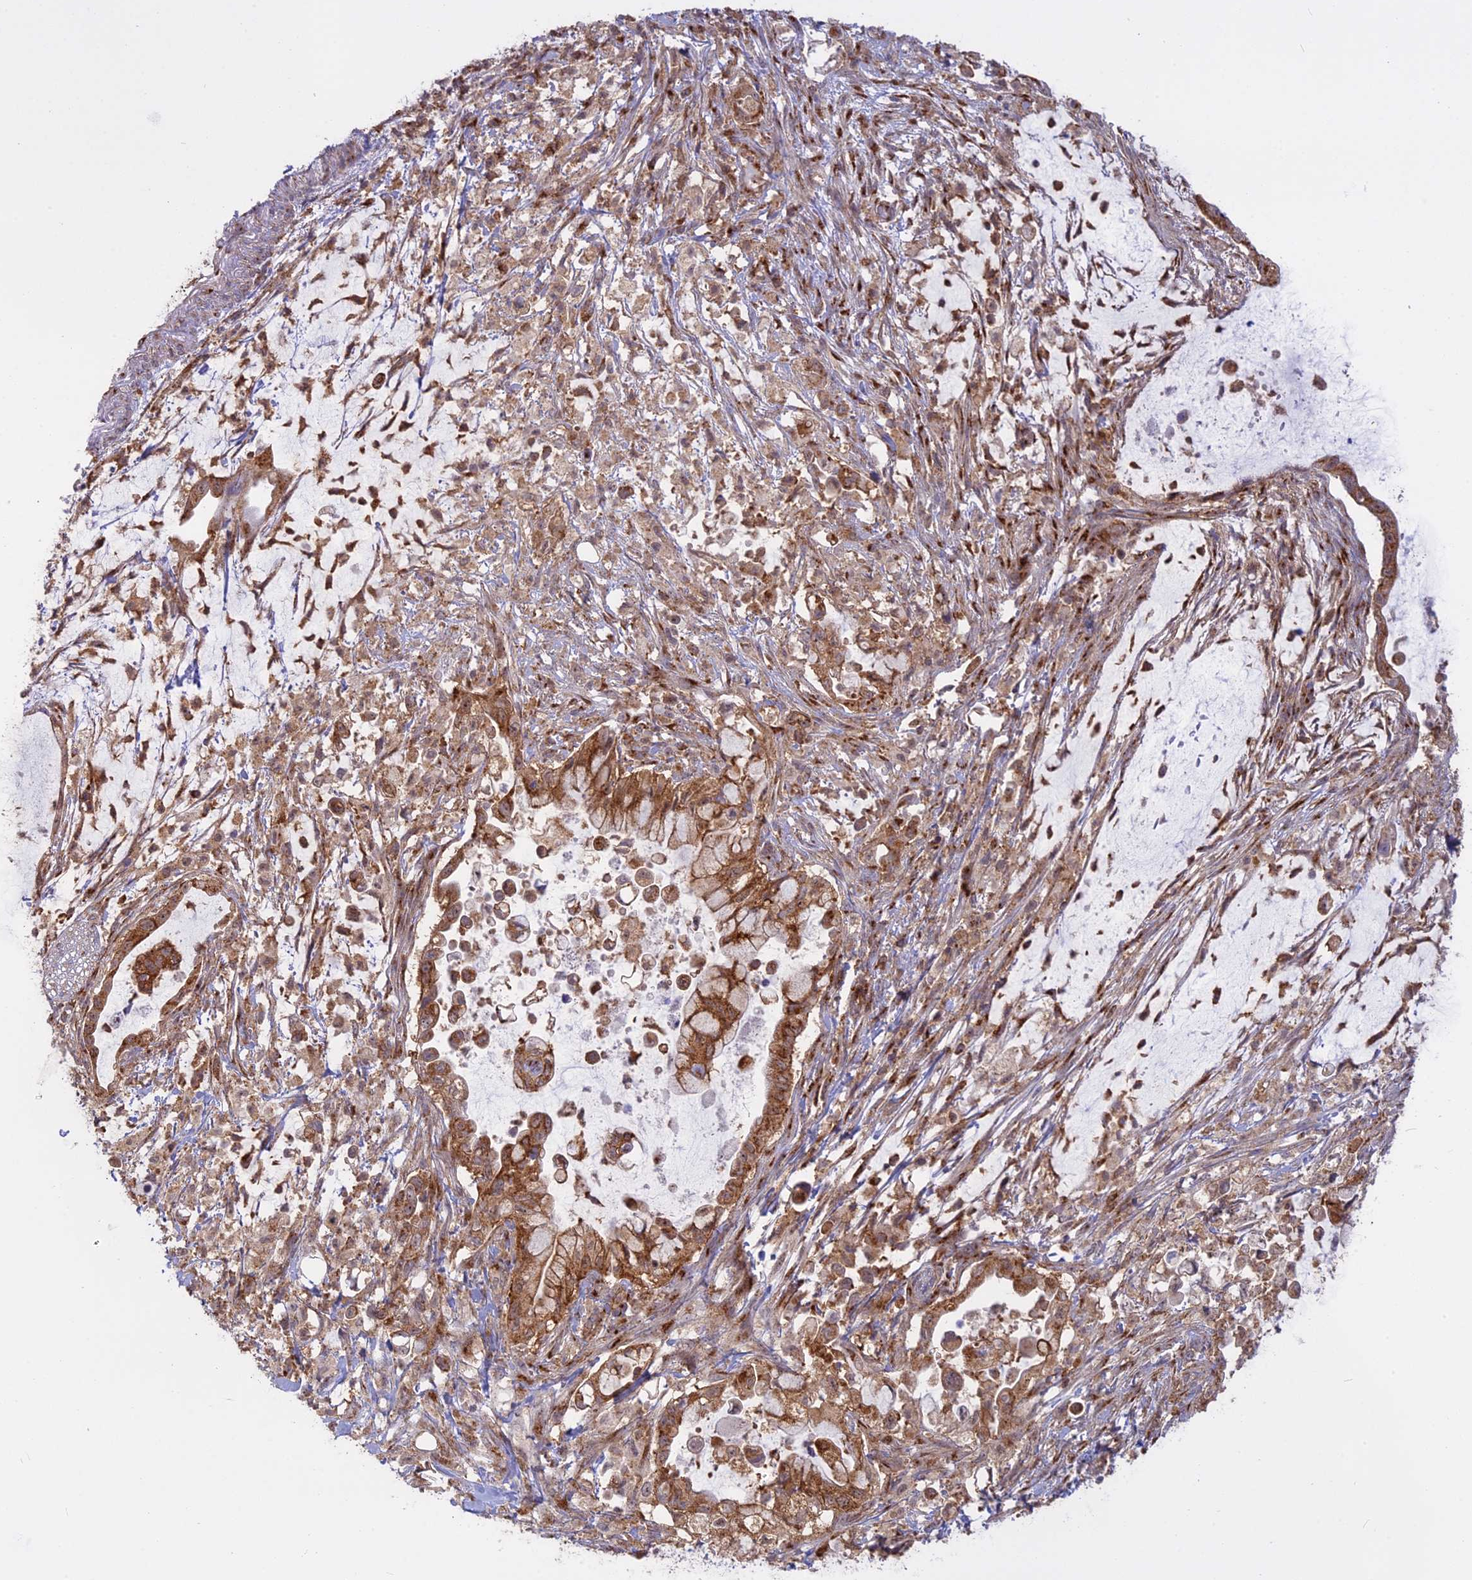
{"staining": {"intensity": "strong", "quantity": ">75%", "location": "cytoplasmic/membranous"}, "tissue": "pancreatic cancer", "cell_type": "Tumor cells", "image_type": "cancer", "snomed": [{"axis": "morphology", "description": "Adenocarcinoma, NOS"}, {"axis": "topography", "description": "Pancreas"}], "caption": "Protein analysis of pancreatic cancer (adenocarcinoma) tissue reveals strong cytoplasmic/membranous expression in about >75% of tumor cells.", "gene": "CLINT1", "patient": {"sex": "male", "age": 48}}